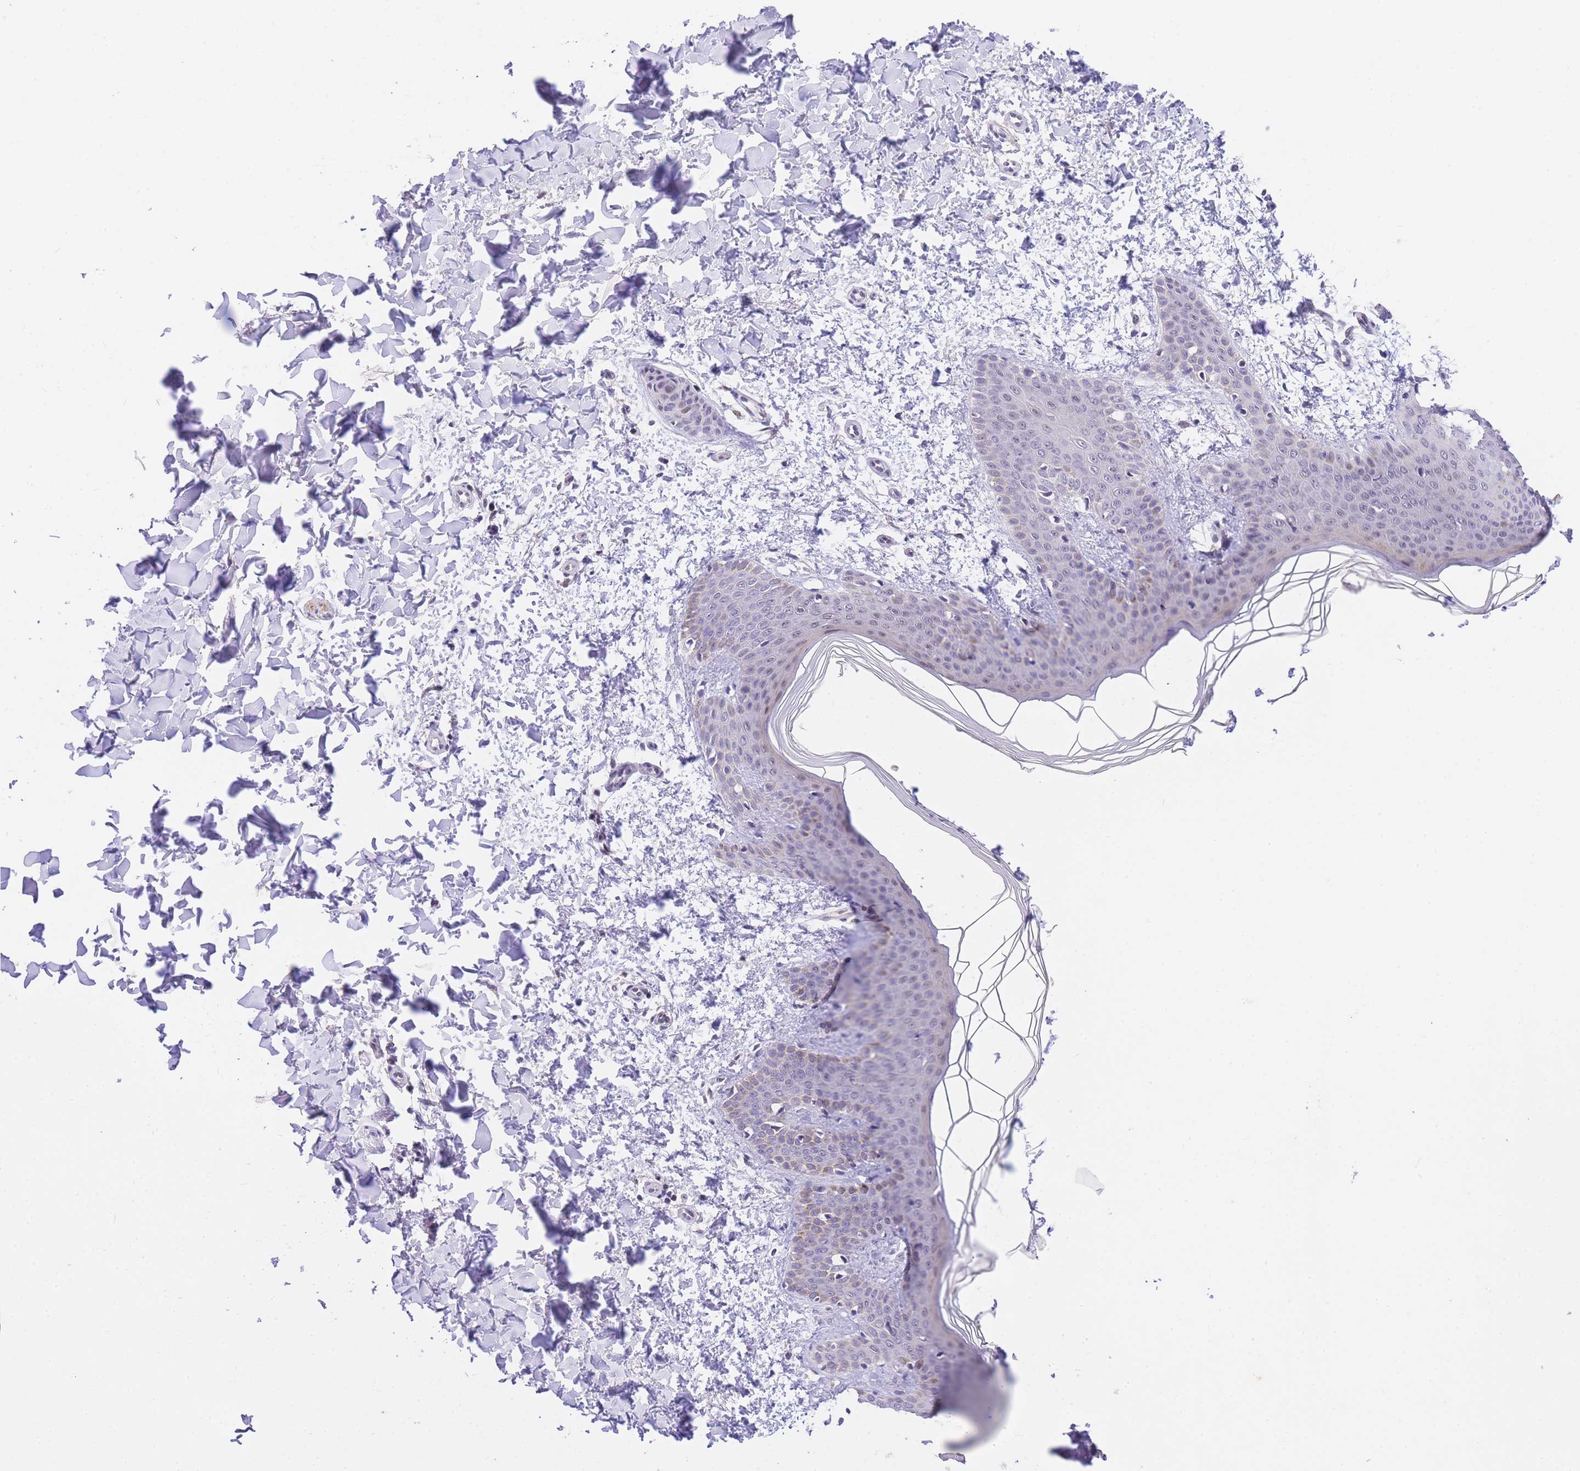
{"staining": {"intensity": "negative", "quantity": "none", "location": "none"}, "tissue": "skin", "cell_type": "Fibroblasts", "image_type": "normal", "snomed": [{"axis": "morphology", "description": "Normal tissue, NOS"}, {"axis": "topography", "description": "Skin"}], "caption": "DAB (3,3'-diaminobenzidine) immunohistochemical staining of normal human skin reveals no significant staining in fibroblasts.", "gene": "SLC35F2", "patient": {"sex": "male", "age": 36}}